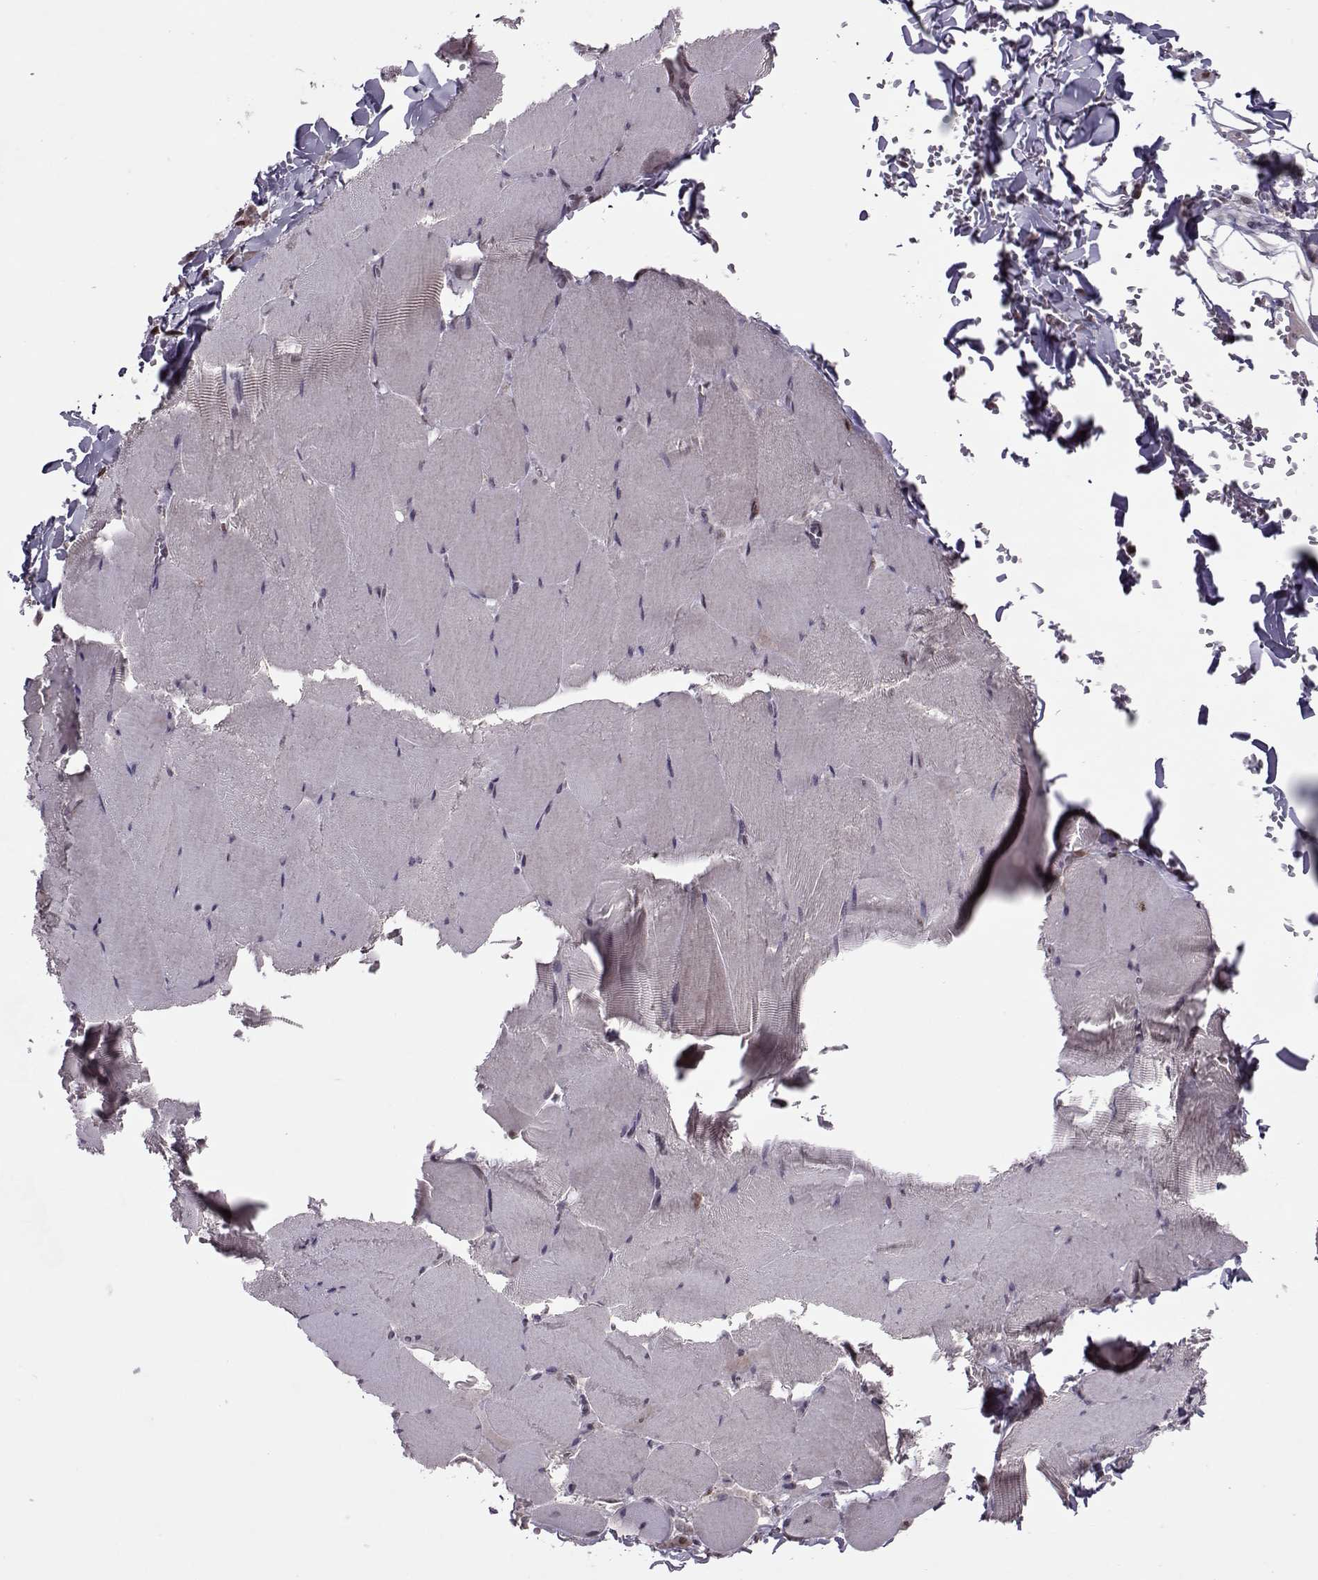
{"staining": {"intensity": "negative", "quantity": "none", "location": "none"}, "tissue": "skeletal muscle", "cell_type": "Myocytes", "image_type": "normal", "snomed": [{"axis": "morphology", "description": "Normal tissue, NOS"}, {"axis": "morphology", "description": "Malignant melanoma, Metastatic site"}, {"axis": "topography", "description": "Skeletal muscle"}], "caption": "Micrograph shows no protein expression in myocytes of benign skeletal muscle.", "gene": "CDK4", "patient": {"sex": "male", "age": 50}}